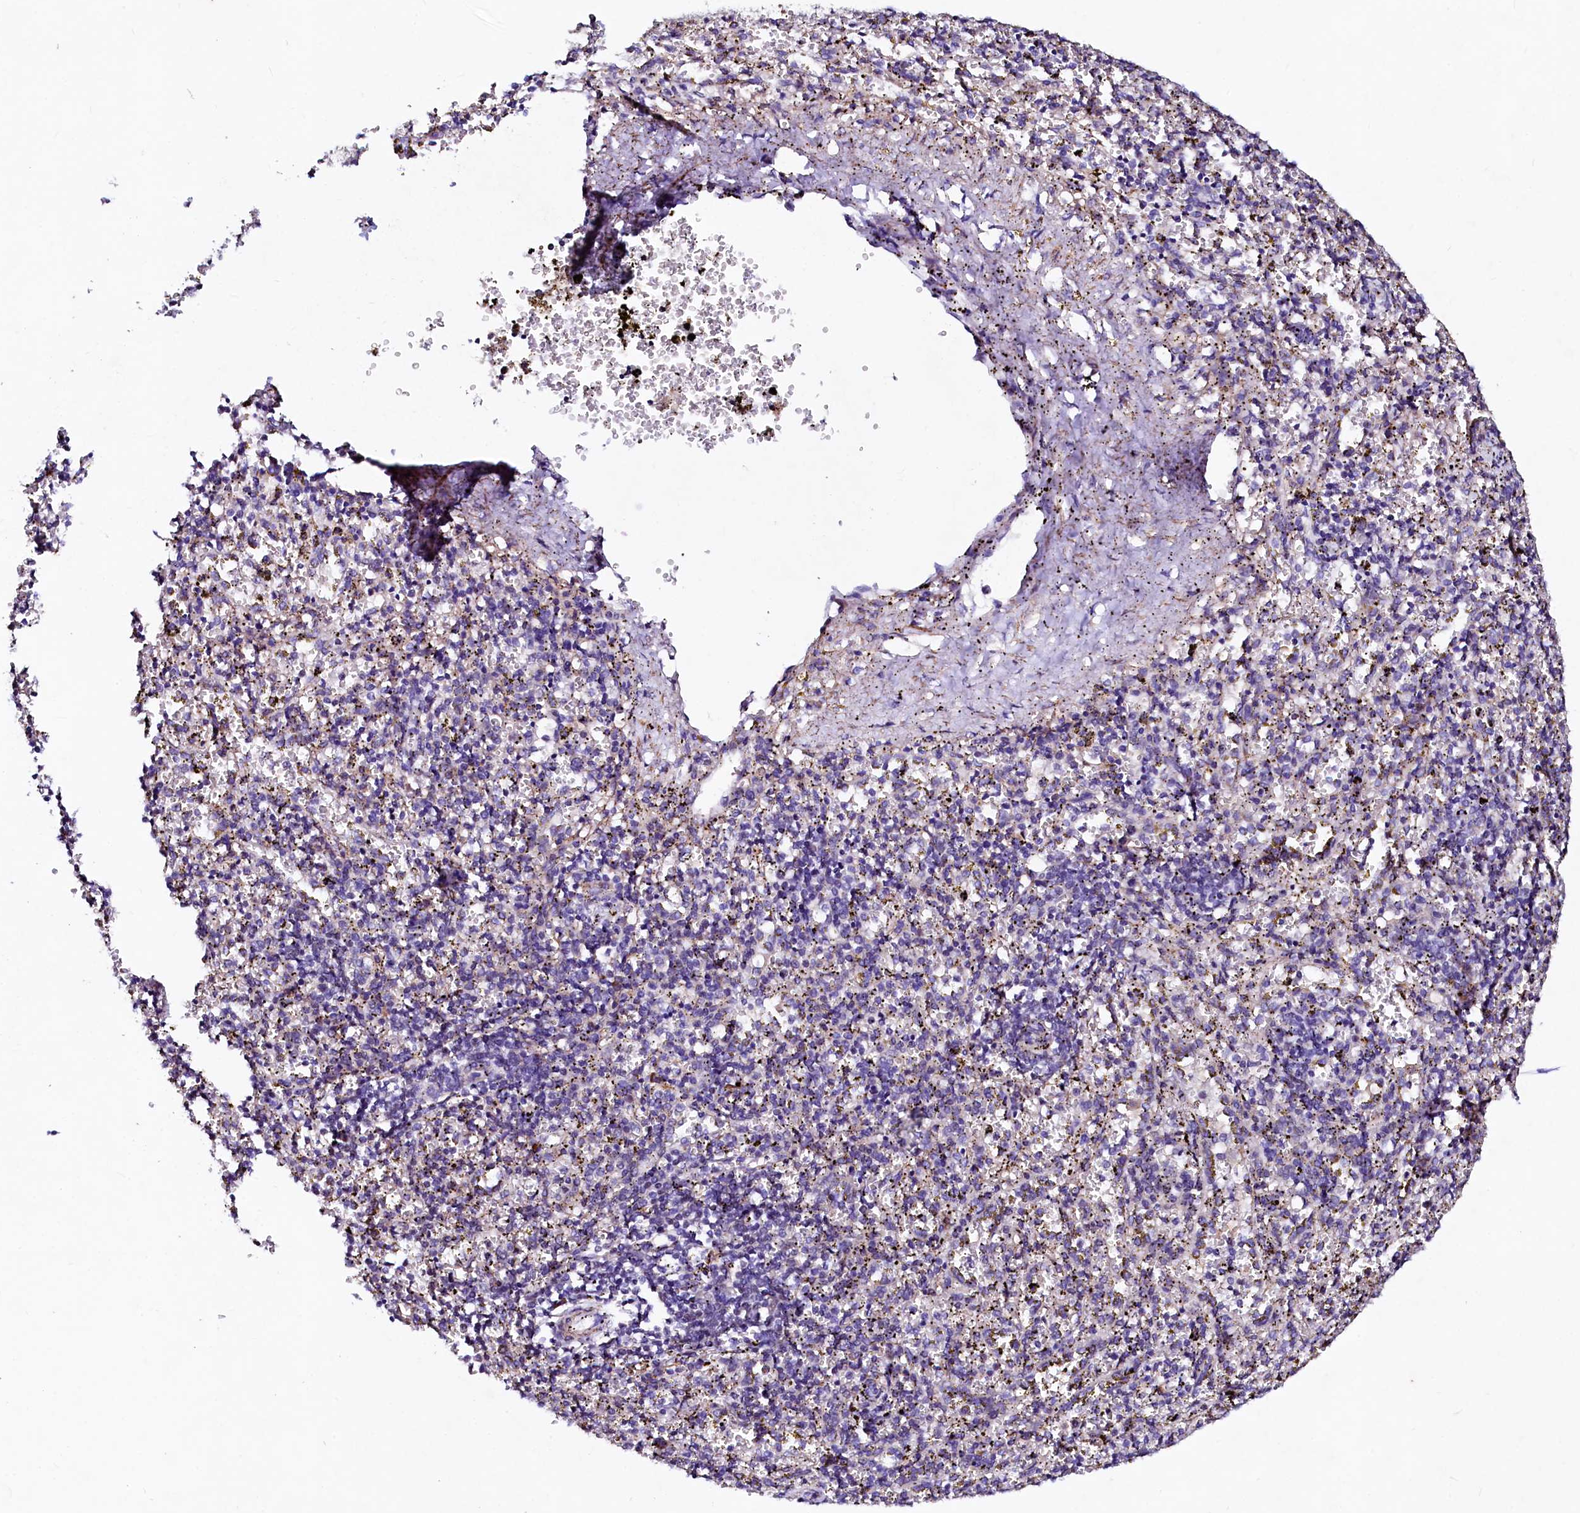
{"staining": {"intensity": "weak", "quantity": "25%-75%", "location": "cytoplasmic/membranous"}, "tissue": "spleen", "cell_type": "Cells in red pulp", "image_type": "normal", "snomed": [{"axis": "morphology", "description": "Normal tissue, NOS"}, {"axis": "topography", "description": "Spleen"}], "caption": "DAB immunohistochemical staining of normal human spleen exhibits weak cytoplasmic/membranous protein positivity in about 25%-75% of cells in red pulp. The protein is stained brown, and the nuclei are stained in blue (DAB (3,3'-diaminobenzidine) IHC with brightfield microscopy, high magnification).", "gene": "GPR176", "patient": {"sex": "male", "age": 11}}